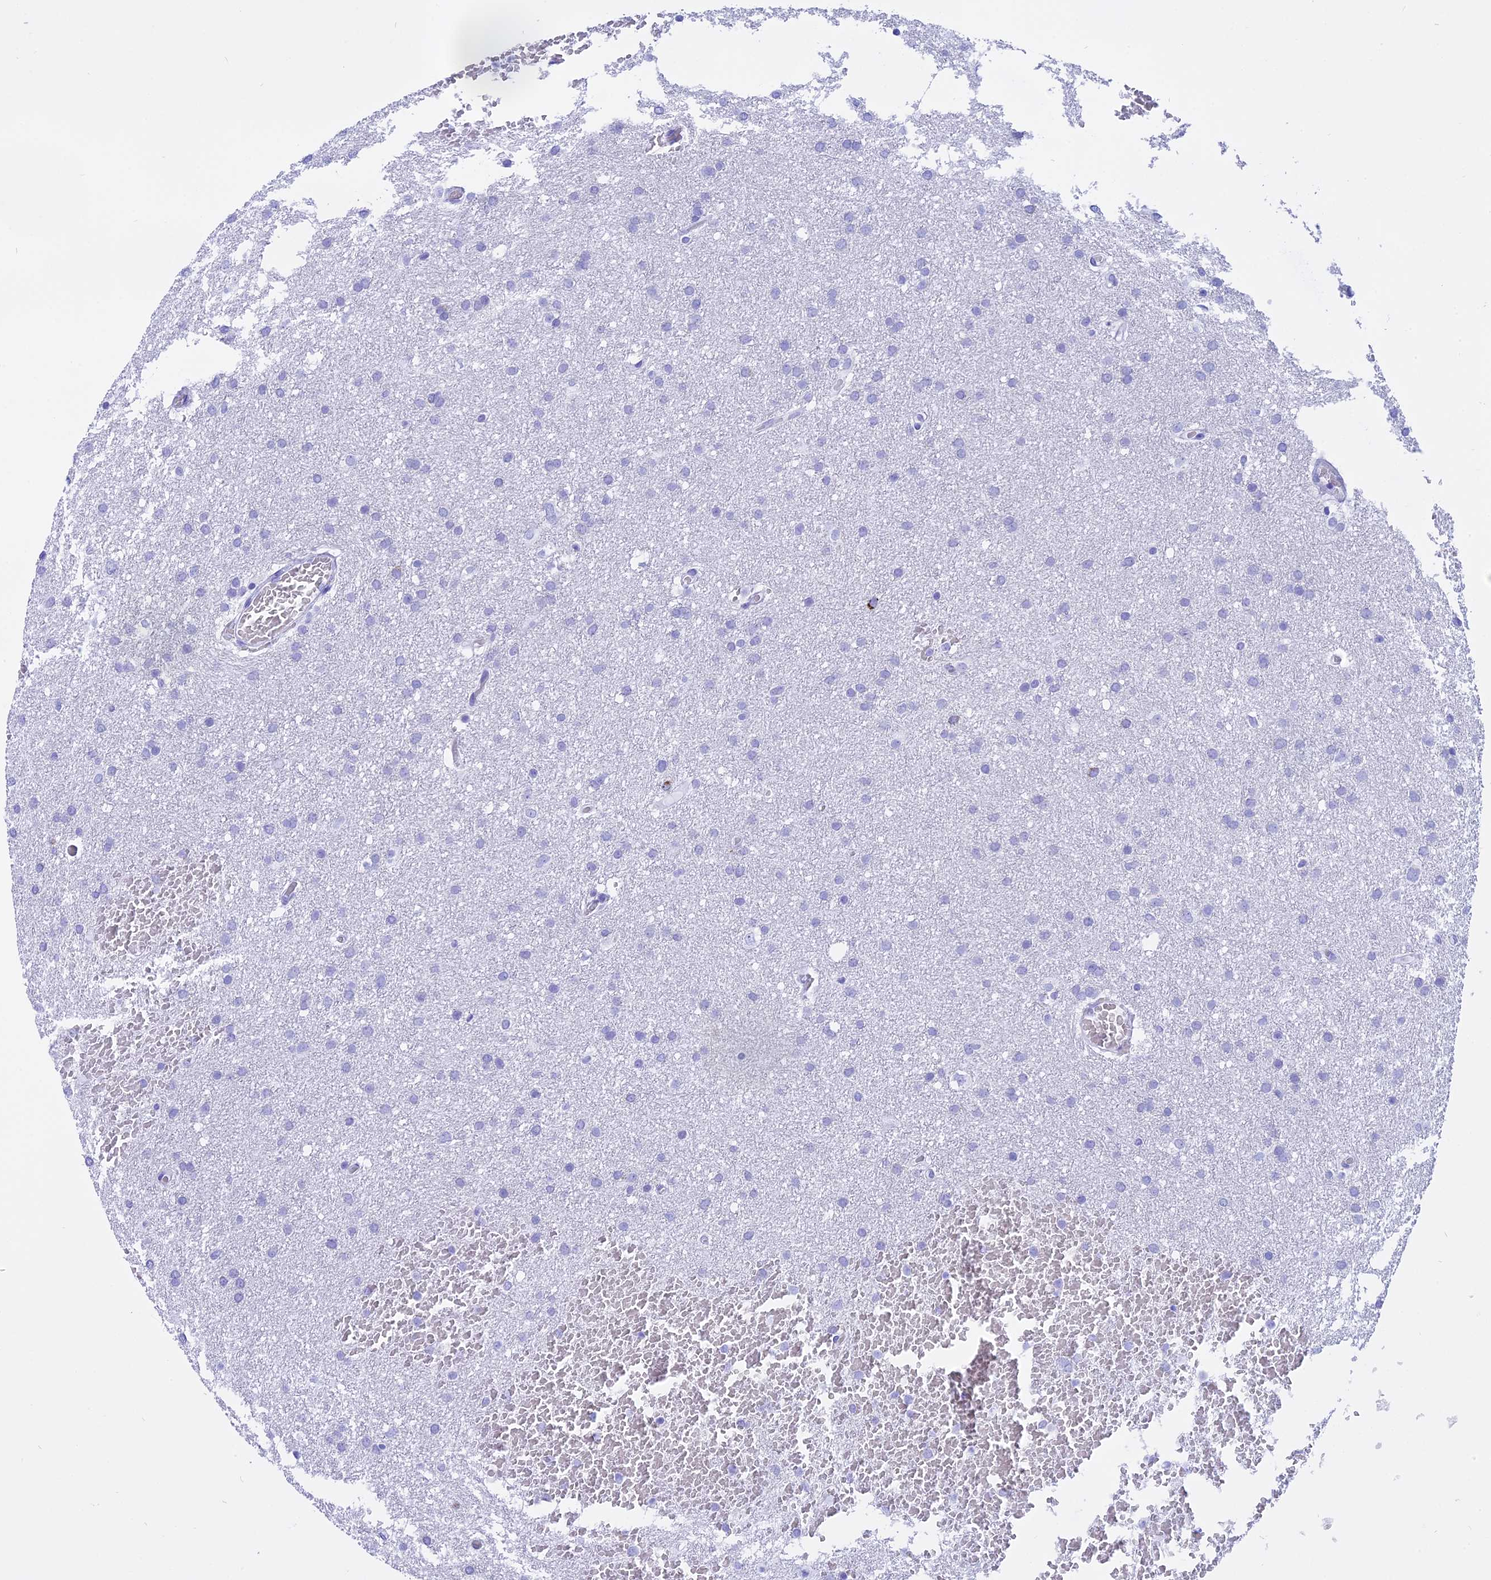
{"staining": {"intensity": "negative", "quantity": "none", "location": "none"}, "tissue": "glioma", "cell_type": "Tumor cells", "image_type": "cancer", "snomed": [{"axis": "morphology", "description": "Glioma, malignant, High grade"}, {"axis": "topography", "description": "Cerebral cortex"}], "caption": "This is an IHC image of malignant high-grade glioma. There is no positivity in tumor cells.", "gene": "ISCA1", "patient": {"sex": "female", "age": 36}}